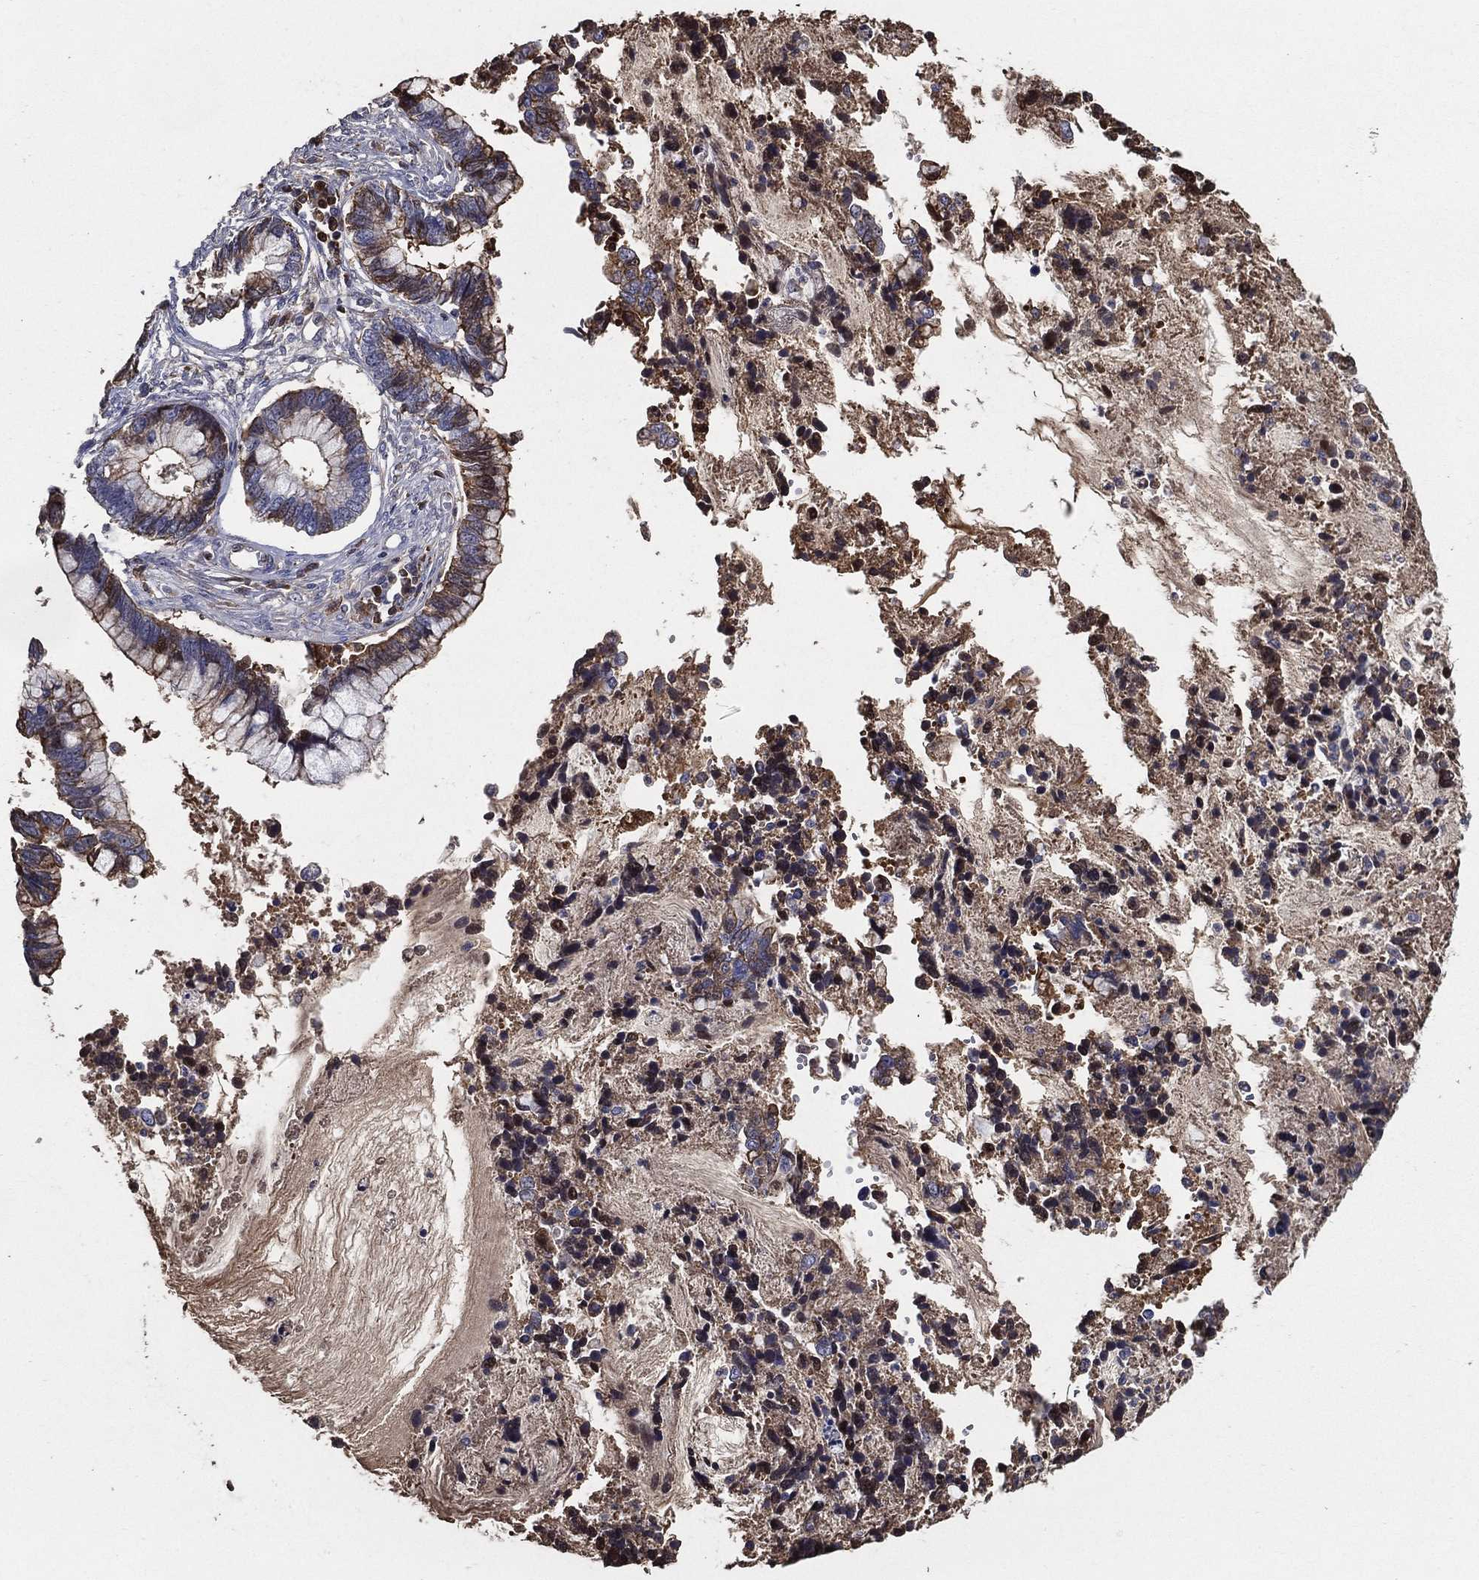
{"staining": {"intensity": "moderate", "quantity": "<25%", "location": "cytoplasmic/membranous"}, "tissue": "cervical cancer", "cell_type": "Tumor cells", "image_type": "cancer", "snomed": [{"axis": "morphology", "description": "Adenocarcinoma, NOS"}, {"axis": "topography", "description": "Cervix"}], "caption": "Immunohistochemistry histopathology image of neoplastic tissue: cervical cancer (adenocarcinoma) stained using immunohistochemistry (IHC) reveals low levels of moderate protein expression localized specifically in the cytoplasmic/membranous of tumor cells, appearing as a cytoplasmic/membranous brown color.", "gene": "EFNA1", "patient": {"sex": "female", "age": 44}}